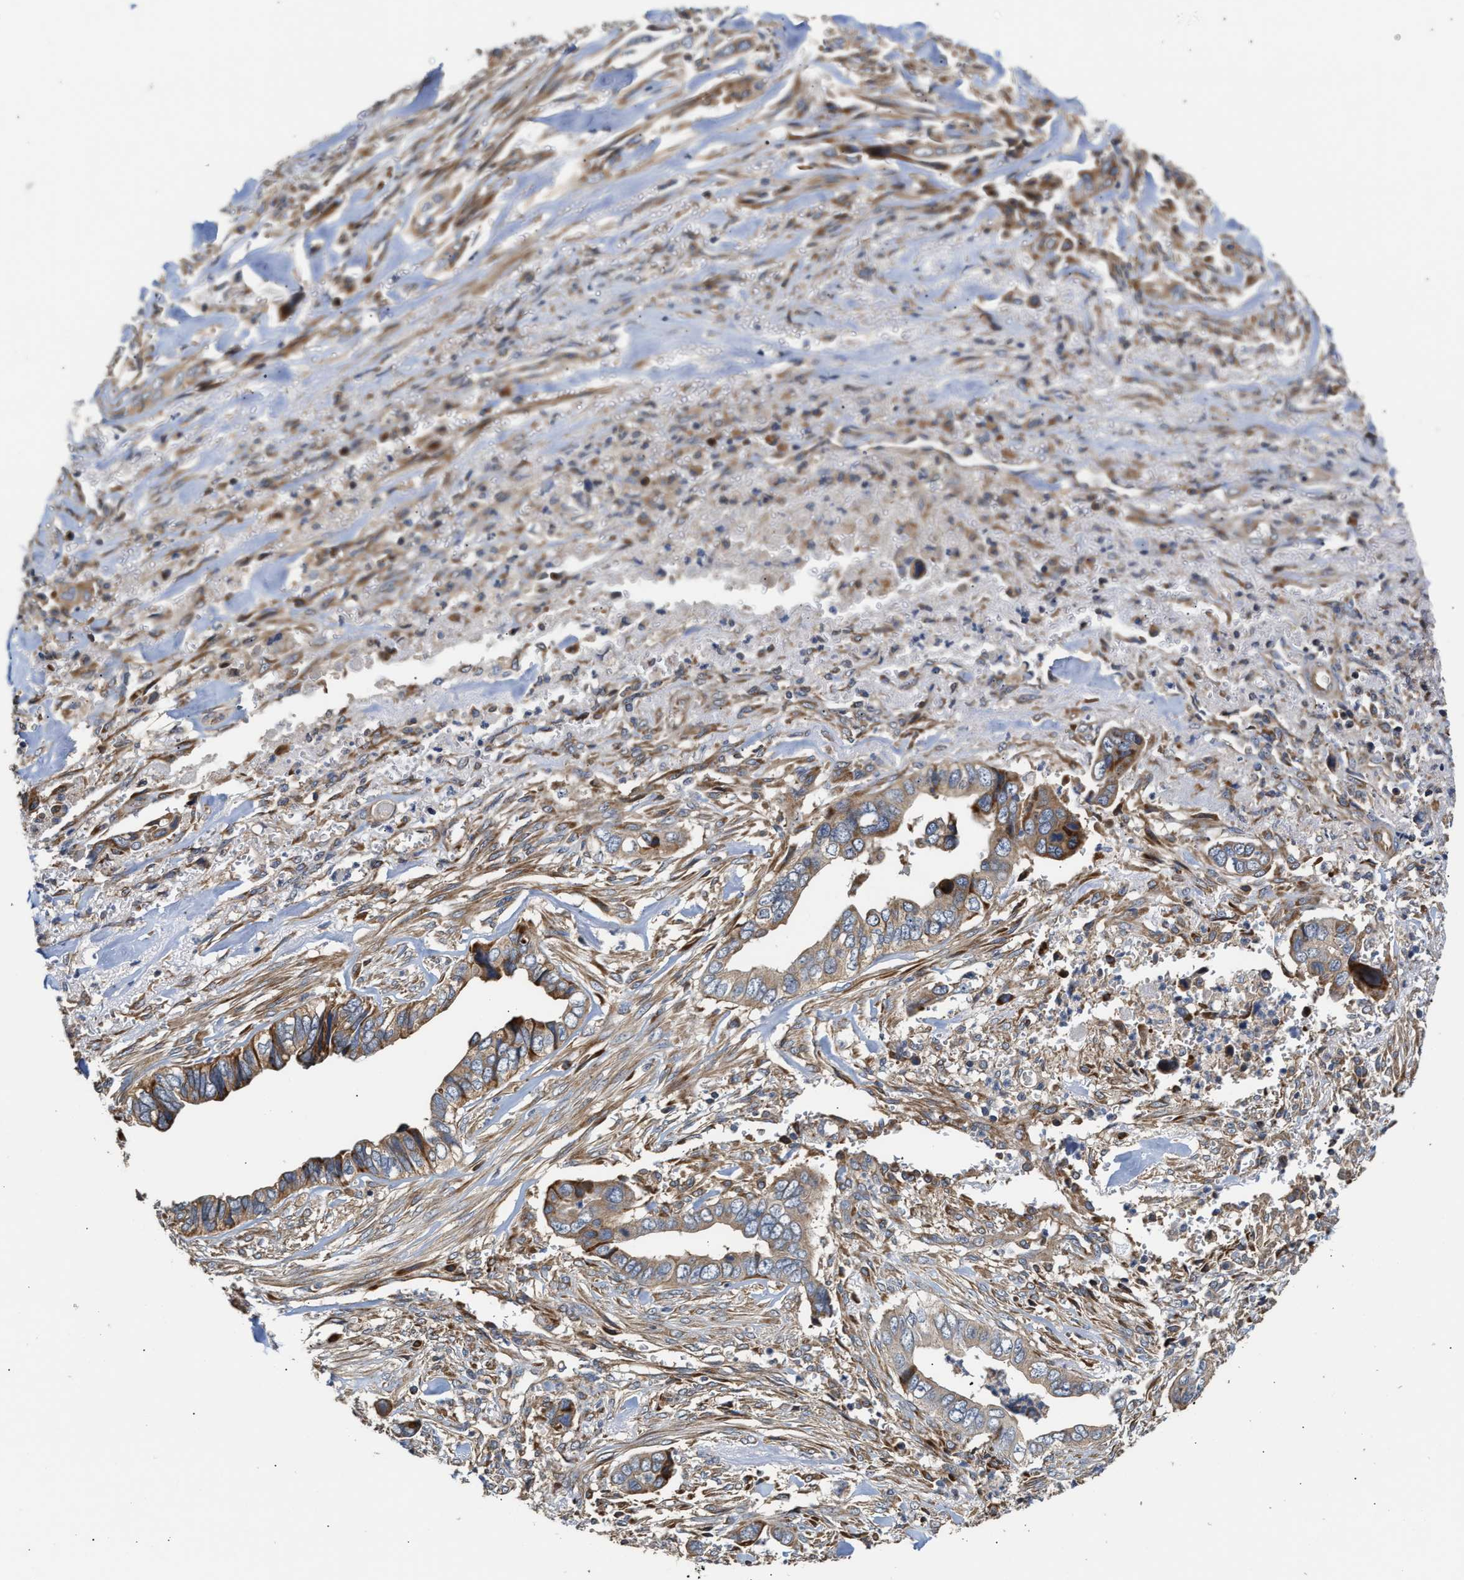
{"staining": {"intensity": "moderate", "quantity": "25%-75%", "location": "cytoplasmic/membranous"}, "tissue": "liver cancer", "cell_type": "Tumor cells", "image_type": "cancer", "snomed": [{"axis": "morphology", "description": "Cholangiocarcinoma"}, {"axis": "topography", "description": "Liver"}], "caption": "Immunohistochemical staining of human cholangiocarcinoma (liver) exhibits medium levels of moderate cytoplasmic/membranous positivity in about 25%-75% of tumor cells.", "gene": "CLIP2", "patient": {"sex": "female", "age": 79}}